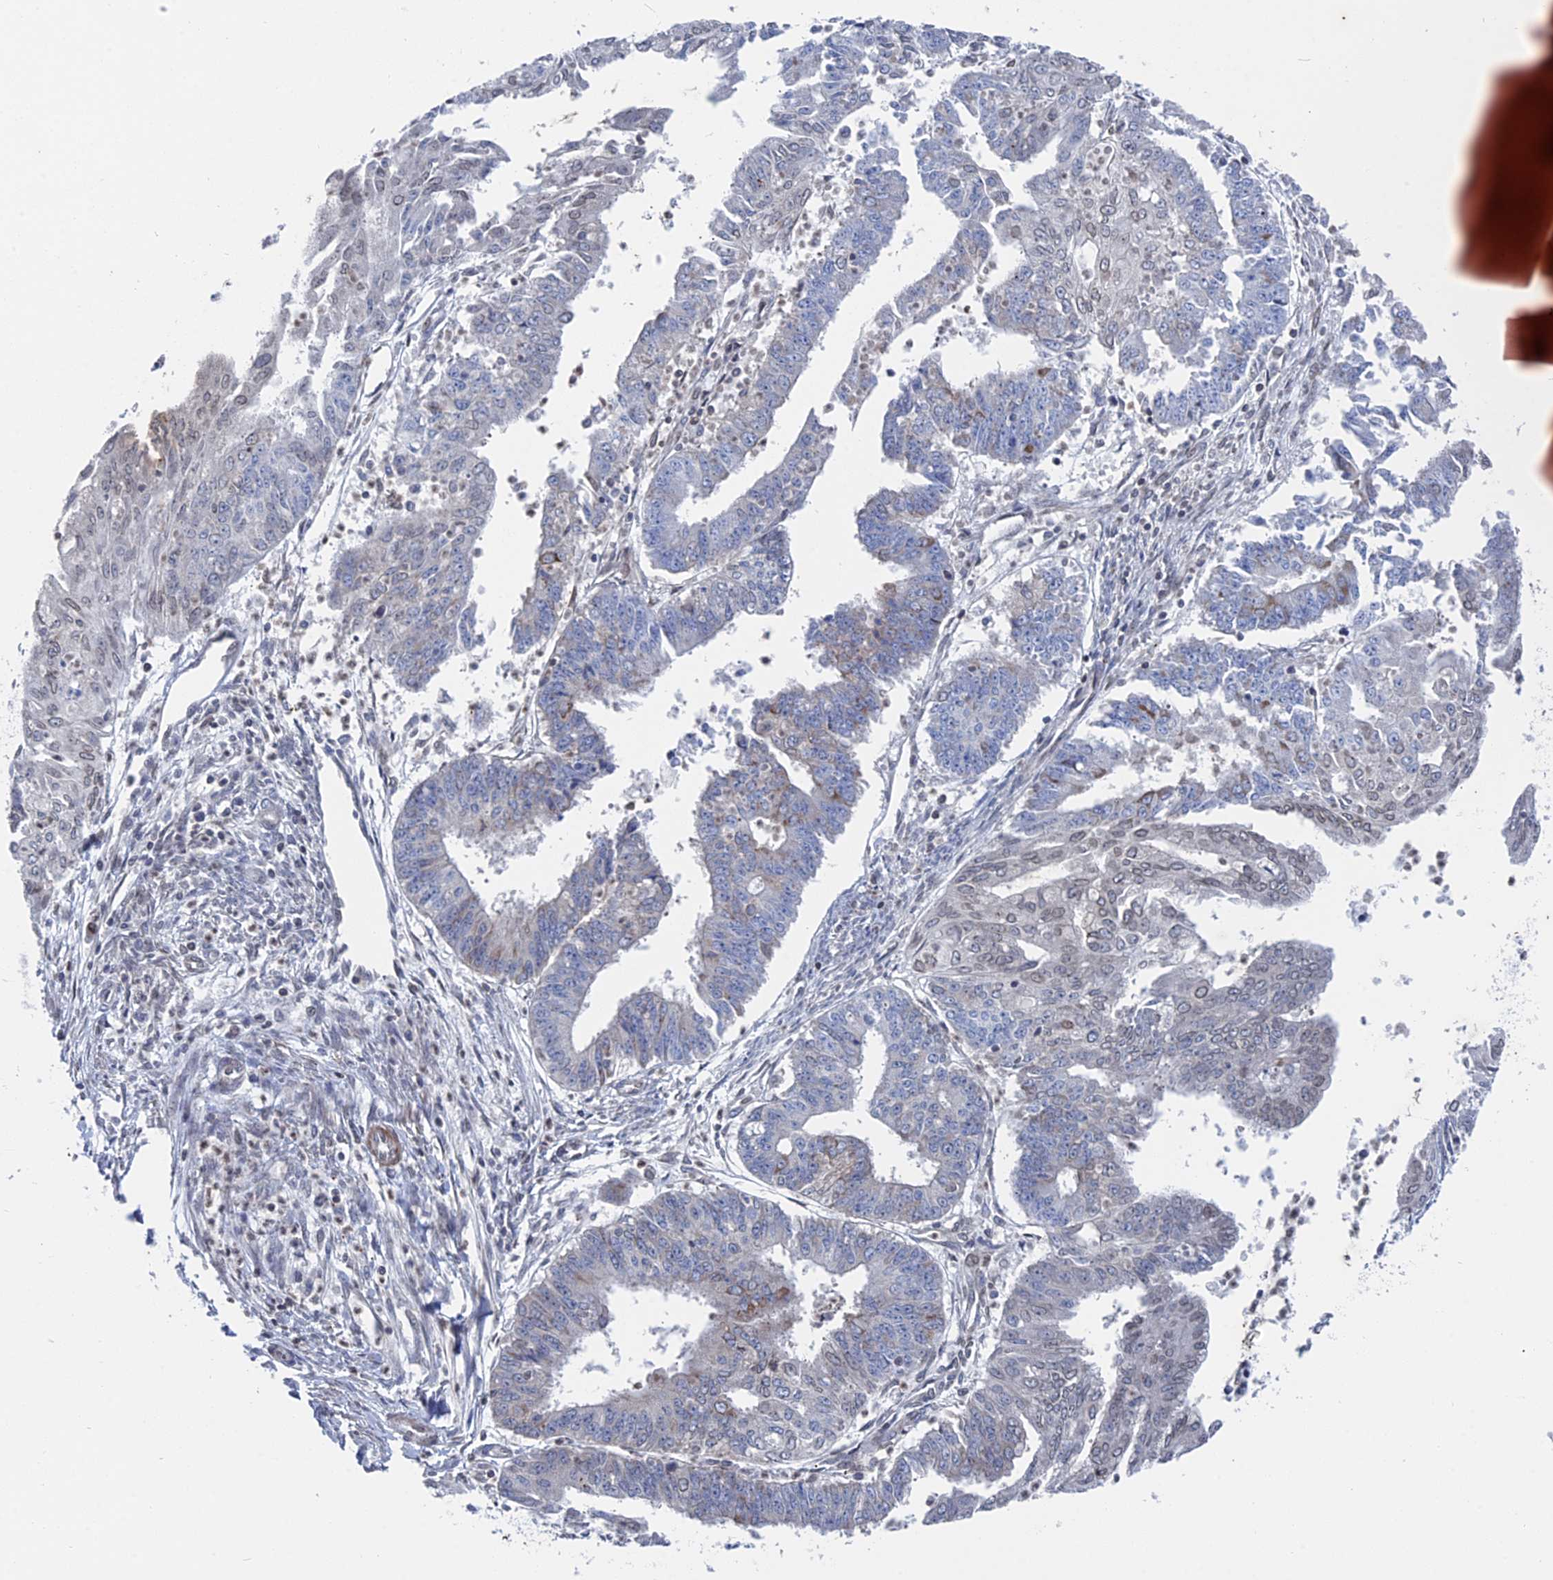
{"staining": {"intensity": "weak", "quantity": "<25%", "location": "nuclear"}, "tissue": "endometrial cancer", "cell_type": "Tumor cells", "image_type": "cancer", "snomed": [{"axis": "morphology", "description": "Adenocarcinoma, NOS"}, {"axis": "topography", "description": "Endometrium"}], "caption": "High power microscopy image of an immunohistochemistry (IHC) micrograph of endometrial cancer, revealing no significant staining in tumor cells. (Stains: DAB IHC with hematoxylin counter stain, Microscopy: brightfield microscopy at high magnification).", "gene": "MTRF1", "patient": {"sex": "female", "age": 73}}